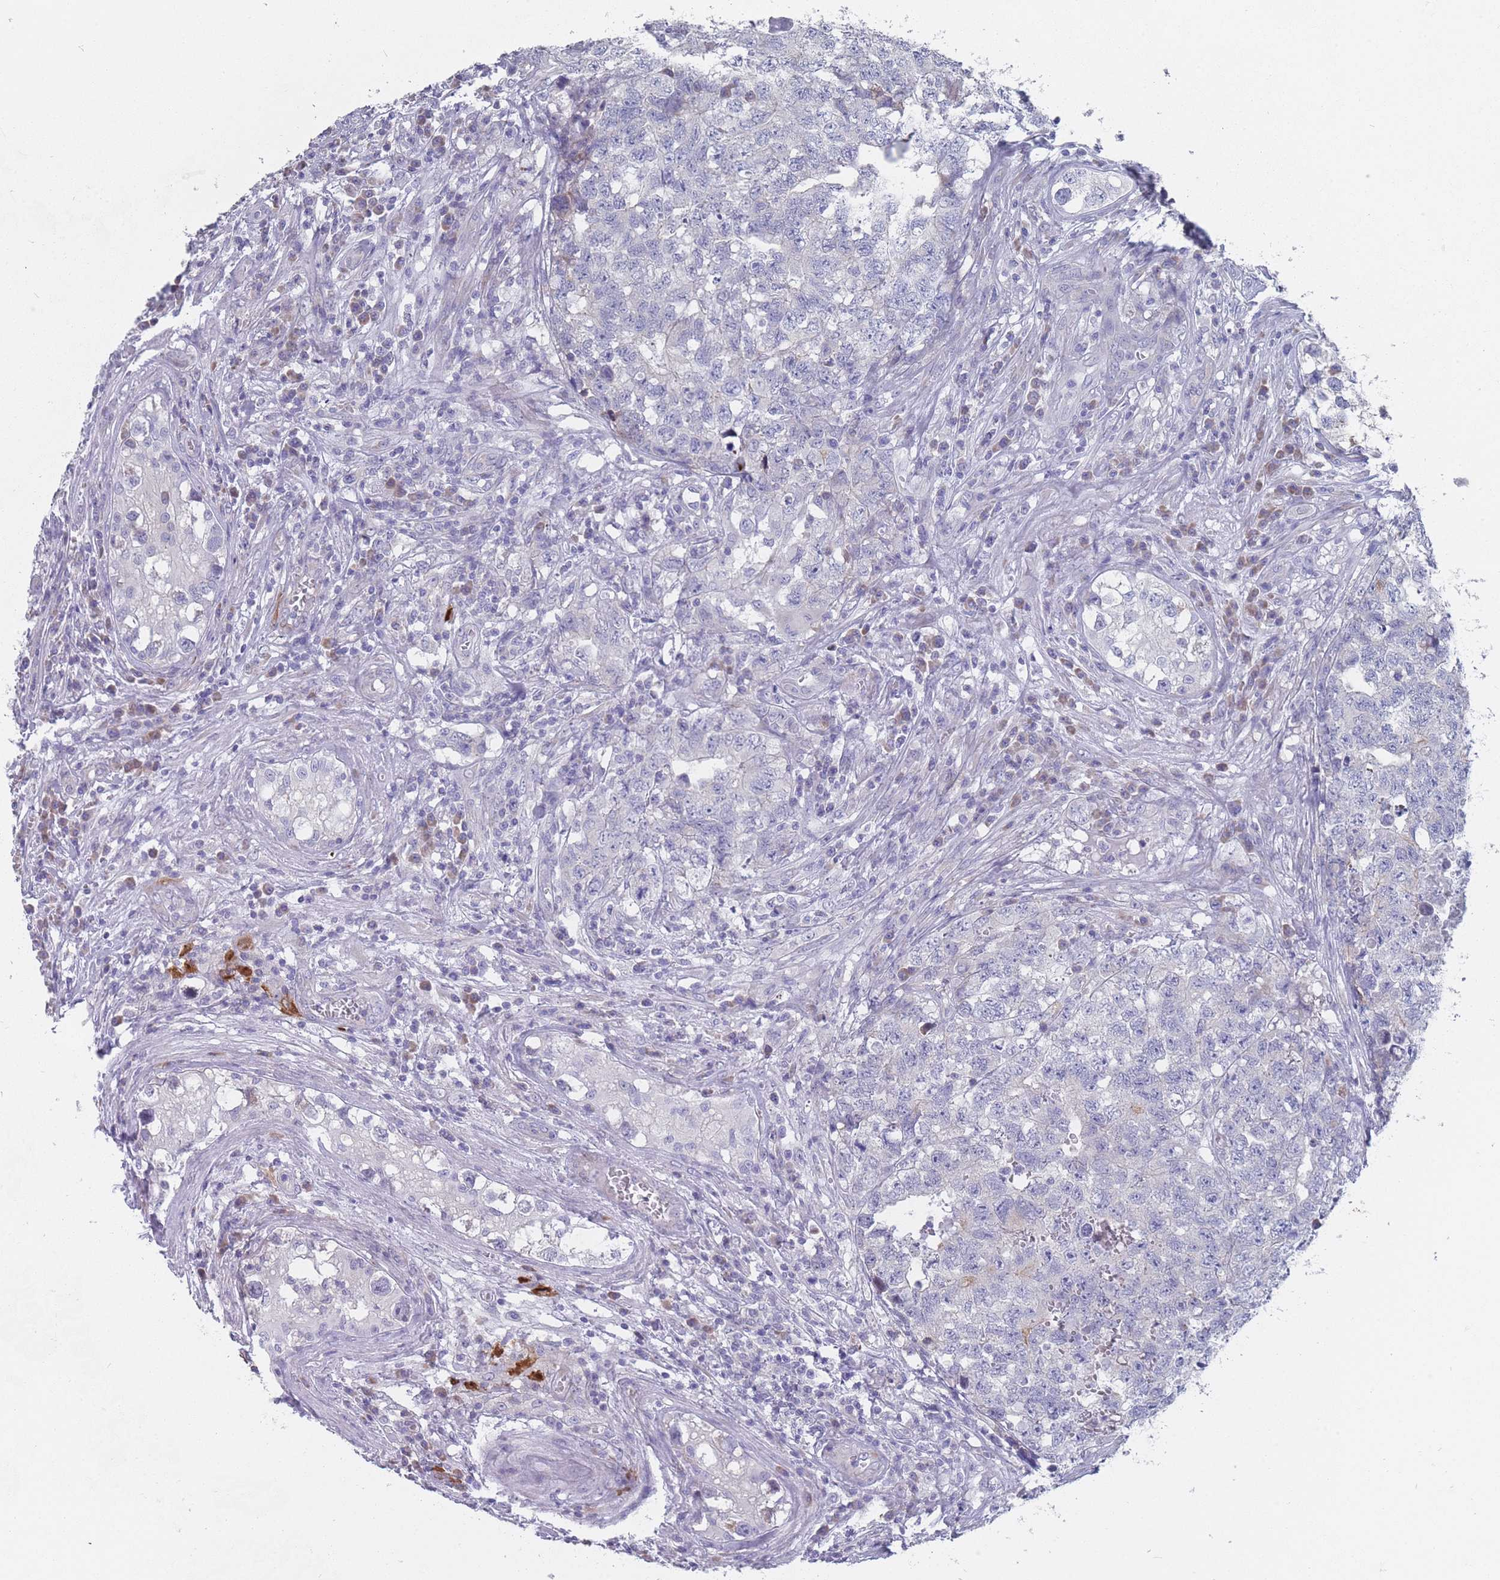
{"staining": {"intensity": "negative", "quantity": "none", "location": "none"}, "tissue": "testis cancer", "cell_type": "Tumor cells", "image_type": "cancer", "snomed": [{"axis": "morphology", "description": "Carcinoma, Embryonal, NOS"}, {"axis": "topography", "description": "Testis"}], "caption": "High power microscopy micrograph of an immunohistochemistry histopathology image of testis embryonal carcinoma, revealing no significant positivity in tumor cells.", "gene": "PIGU", "patient": {"sex": "male", "age": 31}}